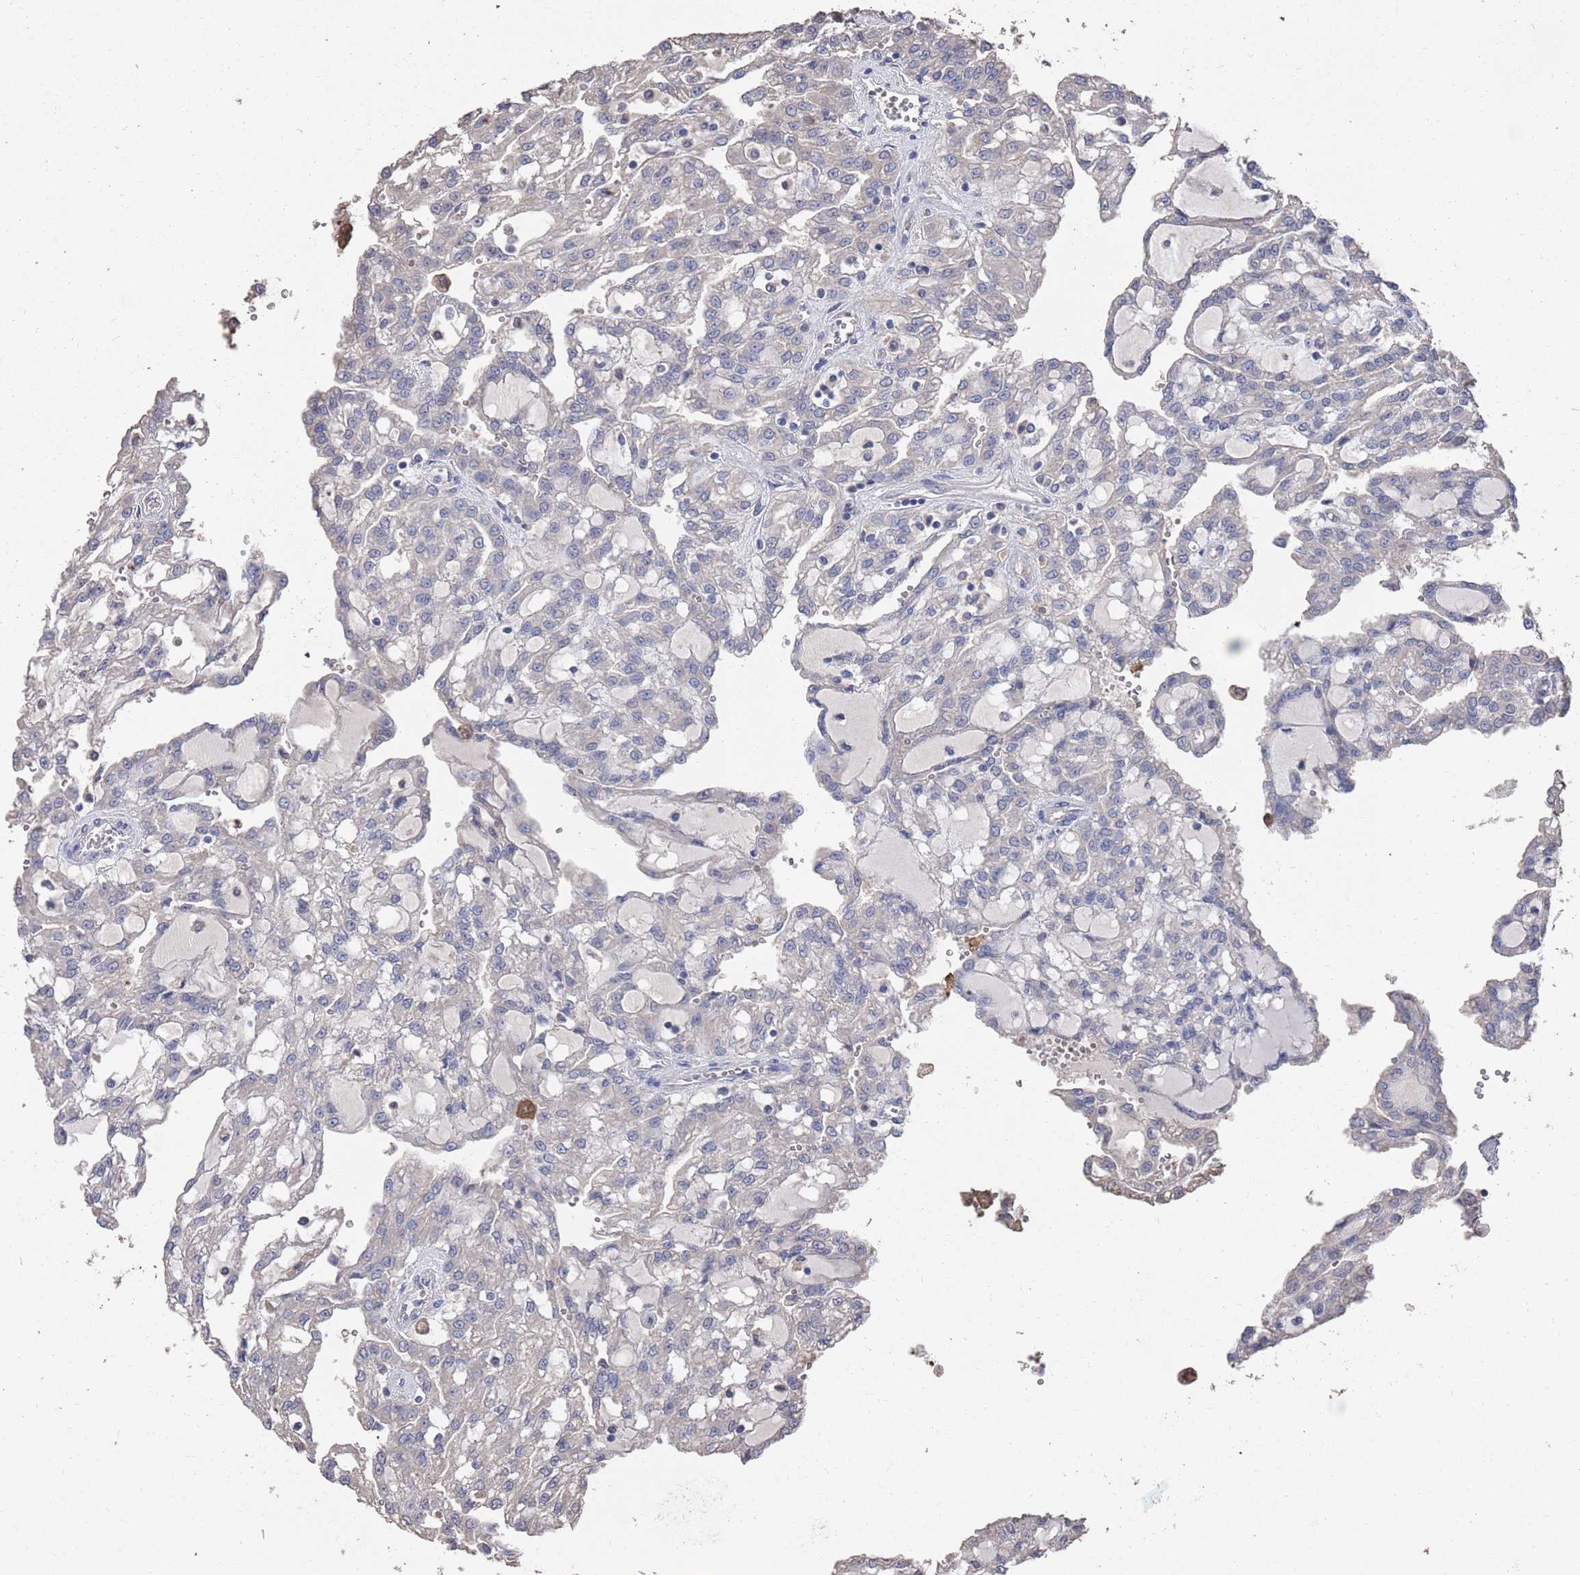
{"staining": {"intensity": "negative", "quantity": "none", "location": "none"}, "tissue": "renal cancer", "cell_type": "Tumor cells", "image_type": "cancer", "snomed": [{"axis": "morphology", "description": "Adenocarcinoma, NOS"}, {"axis": "topography", "description": "Kidney"}], "caption": "Image shows no significant protein staining in tumor cells of adenocarcinoma (renal).", "gene": "BTBD18", "patient": {"sex": "male", "age": 63}}